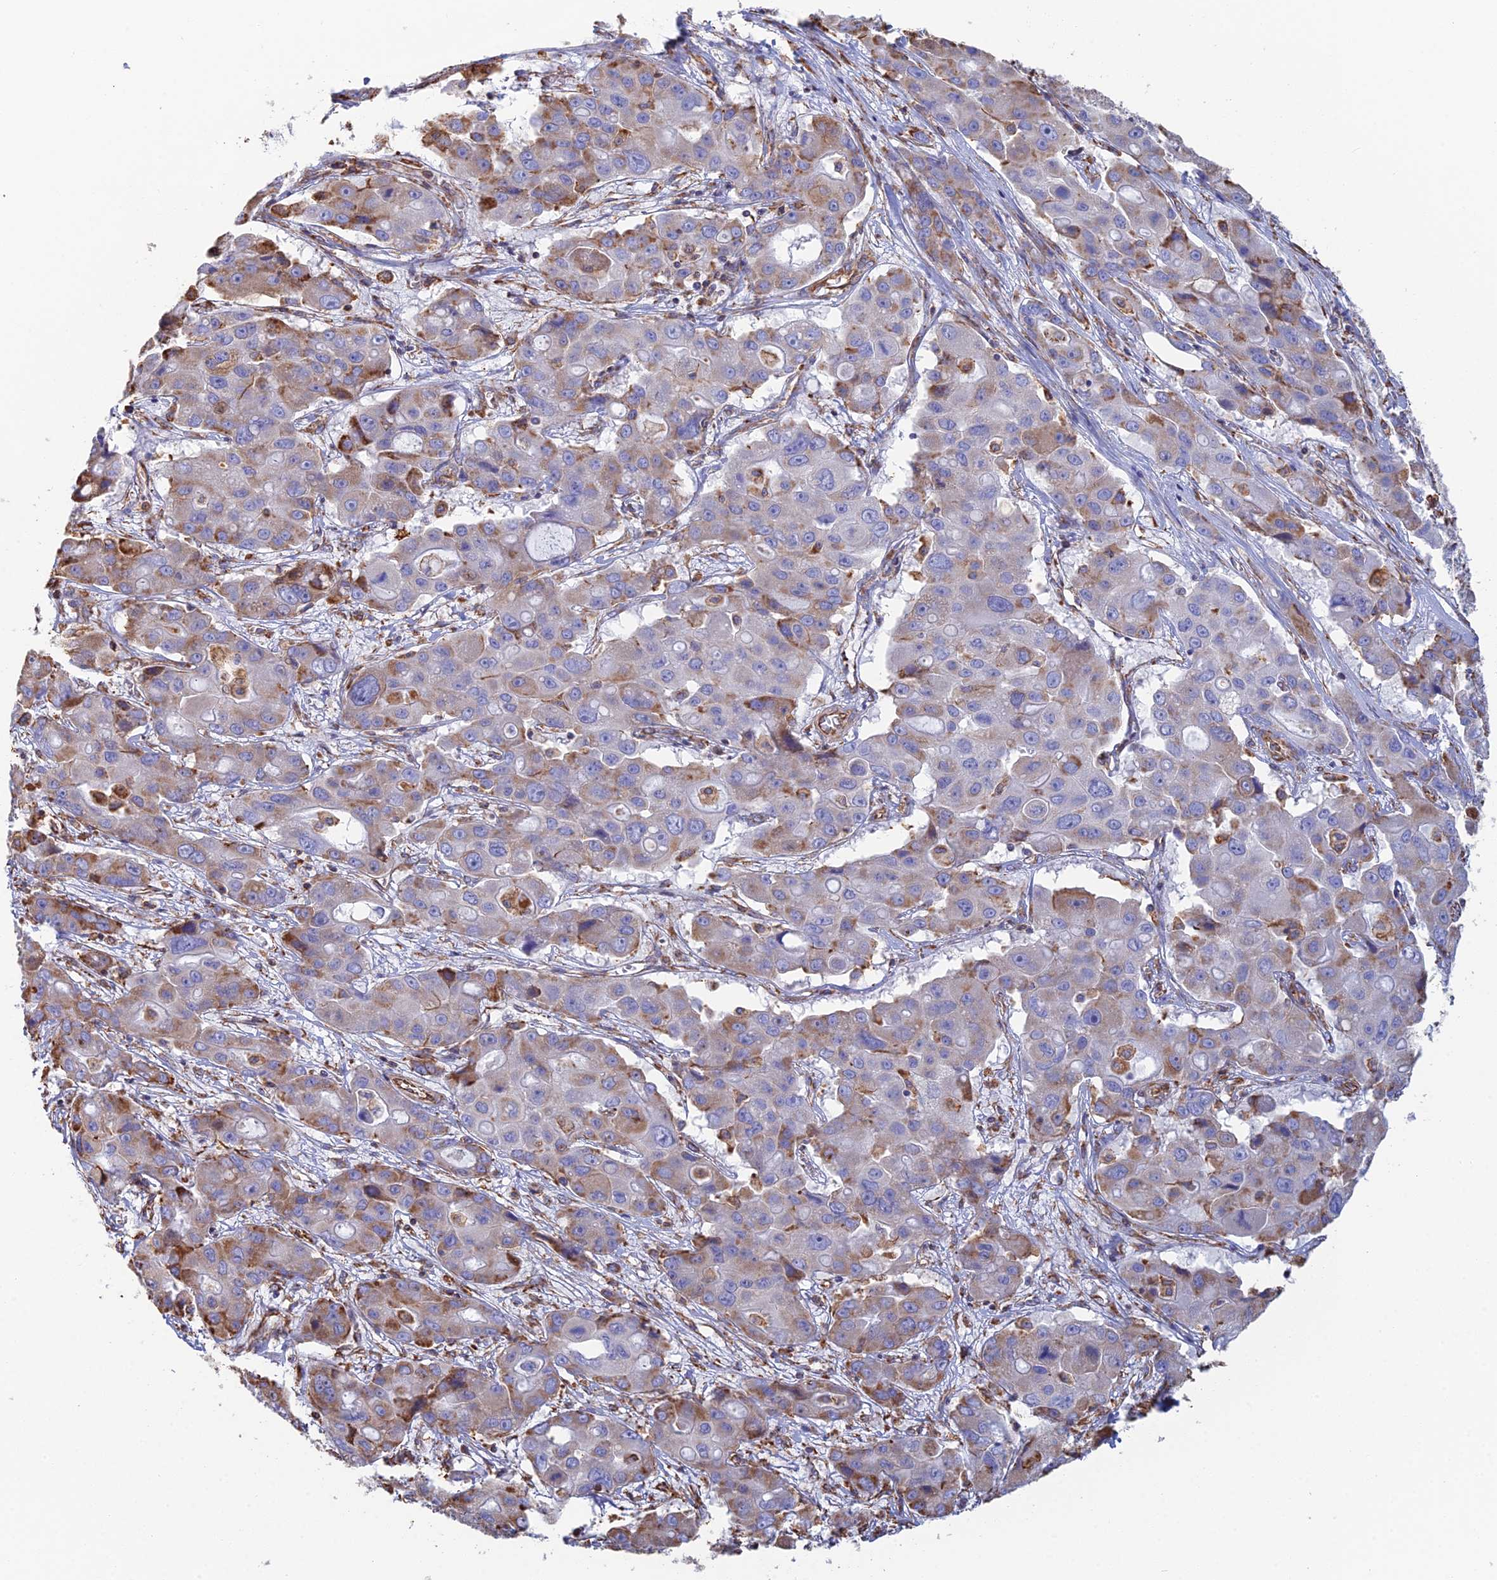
{"staining": {"intensity": "moderate", "quantity": "<25%", "location": "cytoplasmic/membranous"}, "tissue": "liver cancer", "cell_type": "Tumor cells", "image_type": "cancer", "snomed": [{"axis": "morphology", "description": "Cholangiocarcinoma"}, {"axis": "topography", "description": "Liver"}], "caption": "Cholangiocarcinoma (liver) stained for a protein (brown) exhibits moderate cytoplasmic/membranous positive positivity in approximately <25% of tumor cells.", "gene": "CLVS2", "patient": {"sex": "male", "age": 67}}